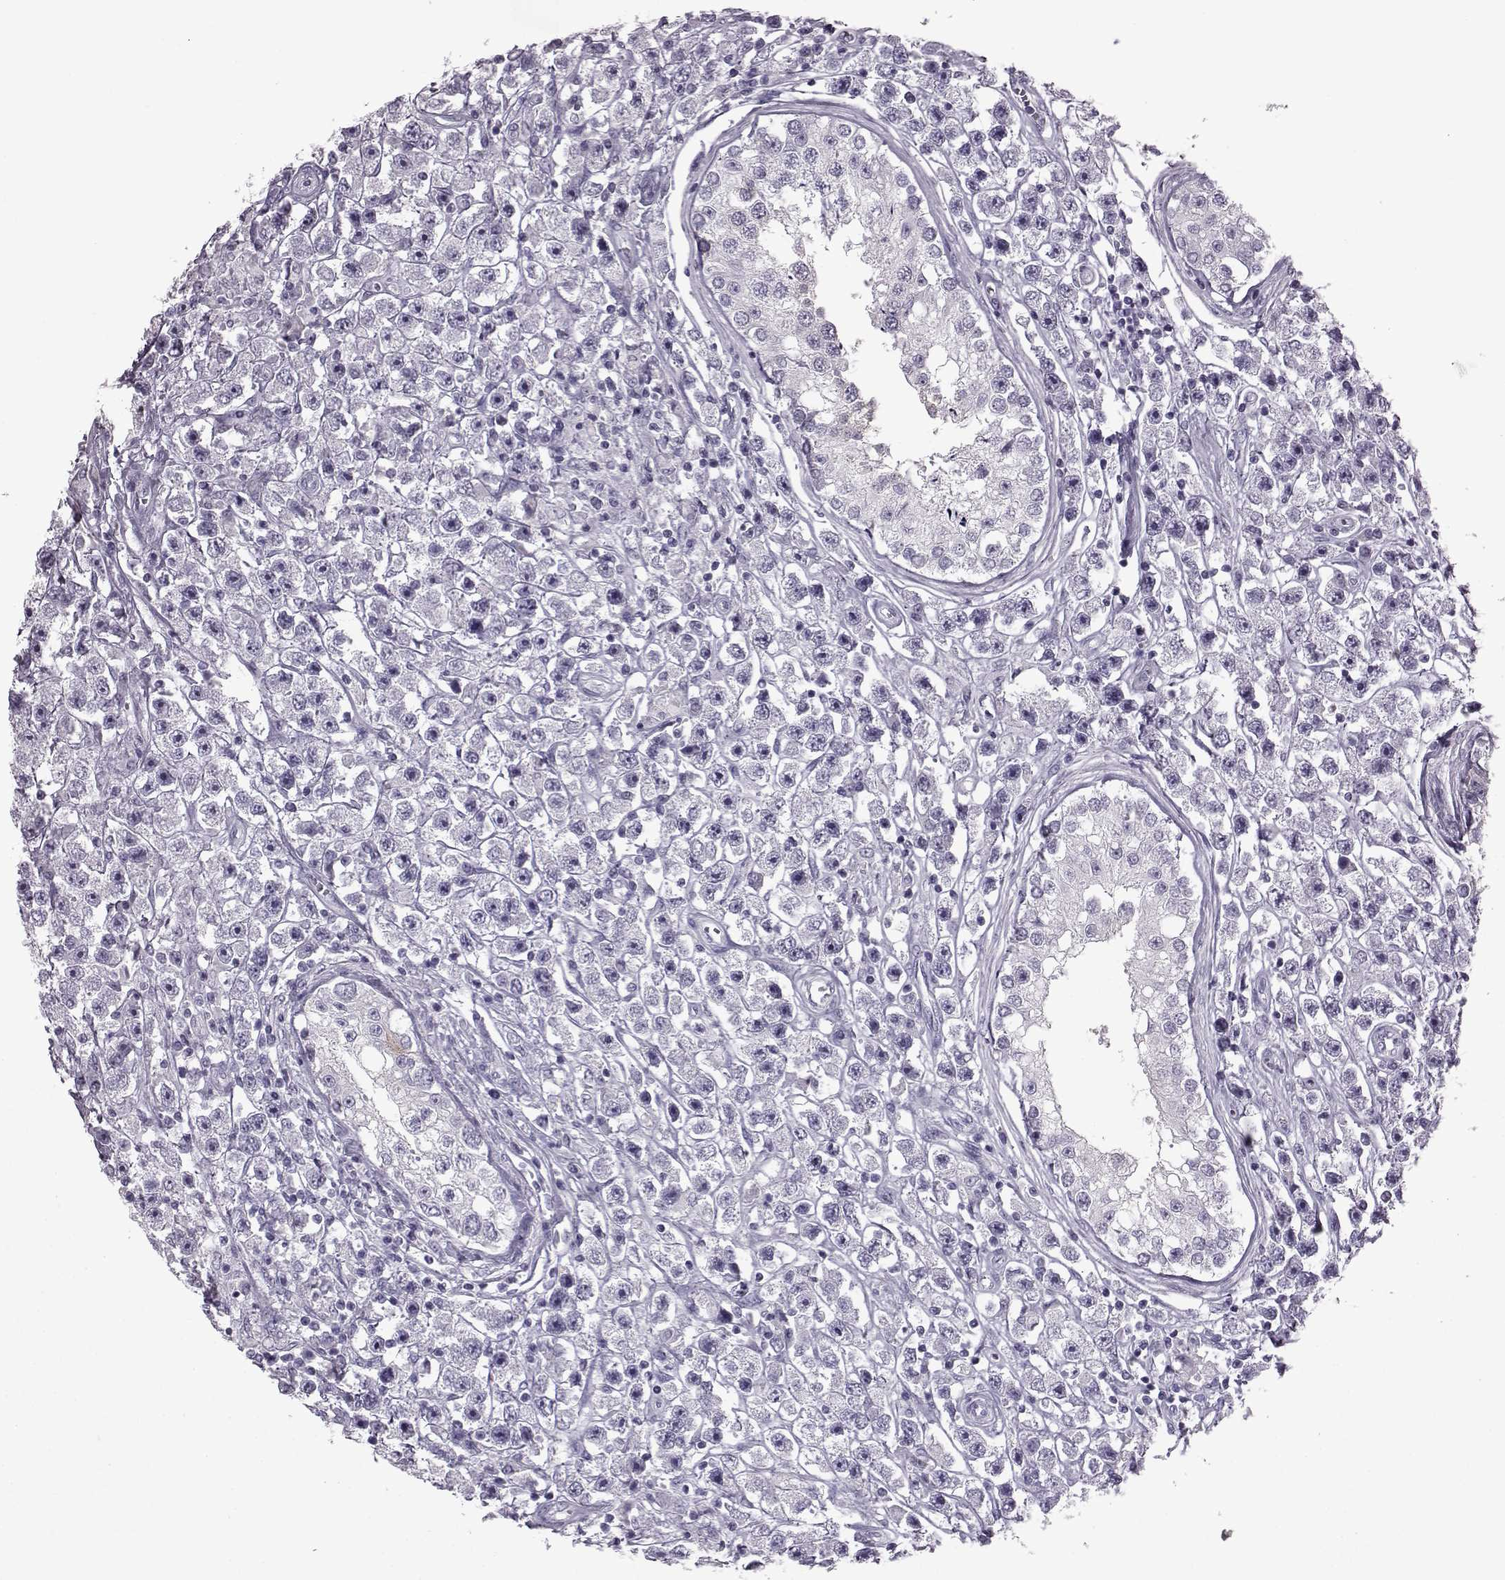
{"staining": {"intensity": "negative", "quantity": "none", "location": "none"}, "tissue": "testis cancer", "cell_type": "Tumor cells", "image_type": "cancer", "snomed": [{"axis": "morphology", "description": "Seminoma, NOS"}, {"axis": "topography", "description": "Testis"}], "caption": "Immunohistochemistry micrograph of testis seminoma stained for a protein (brown), which exhibits no expression in tumor cells.", "gene": "SLC28A2", "patient": {"sex": "male", "age": 45}}